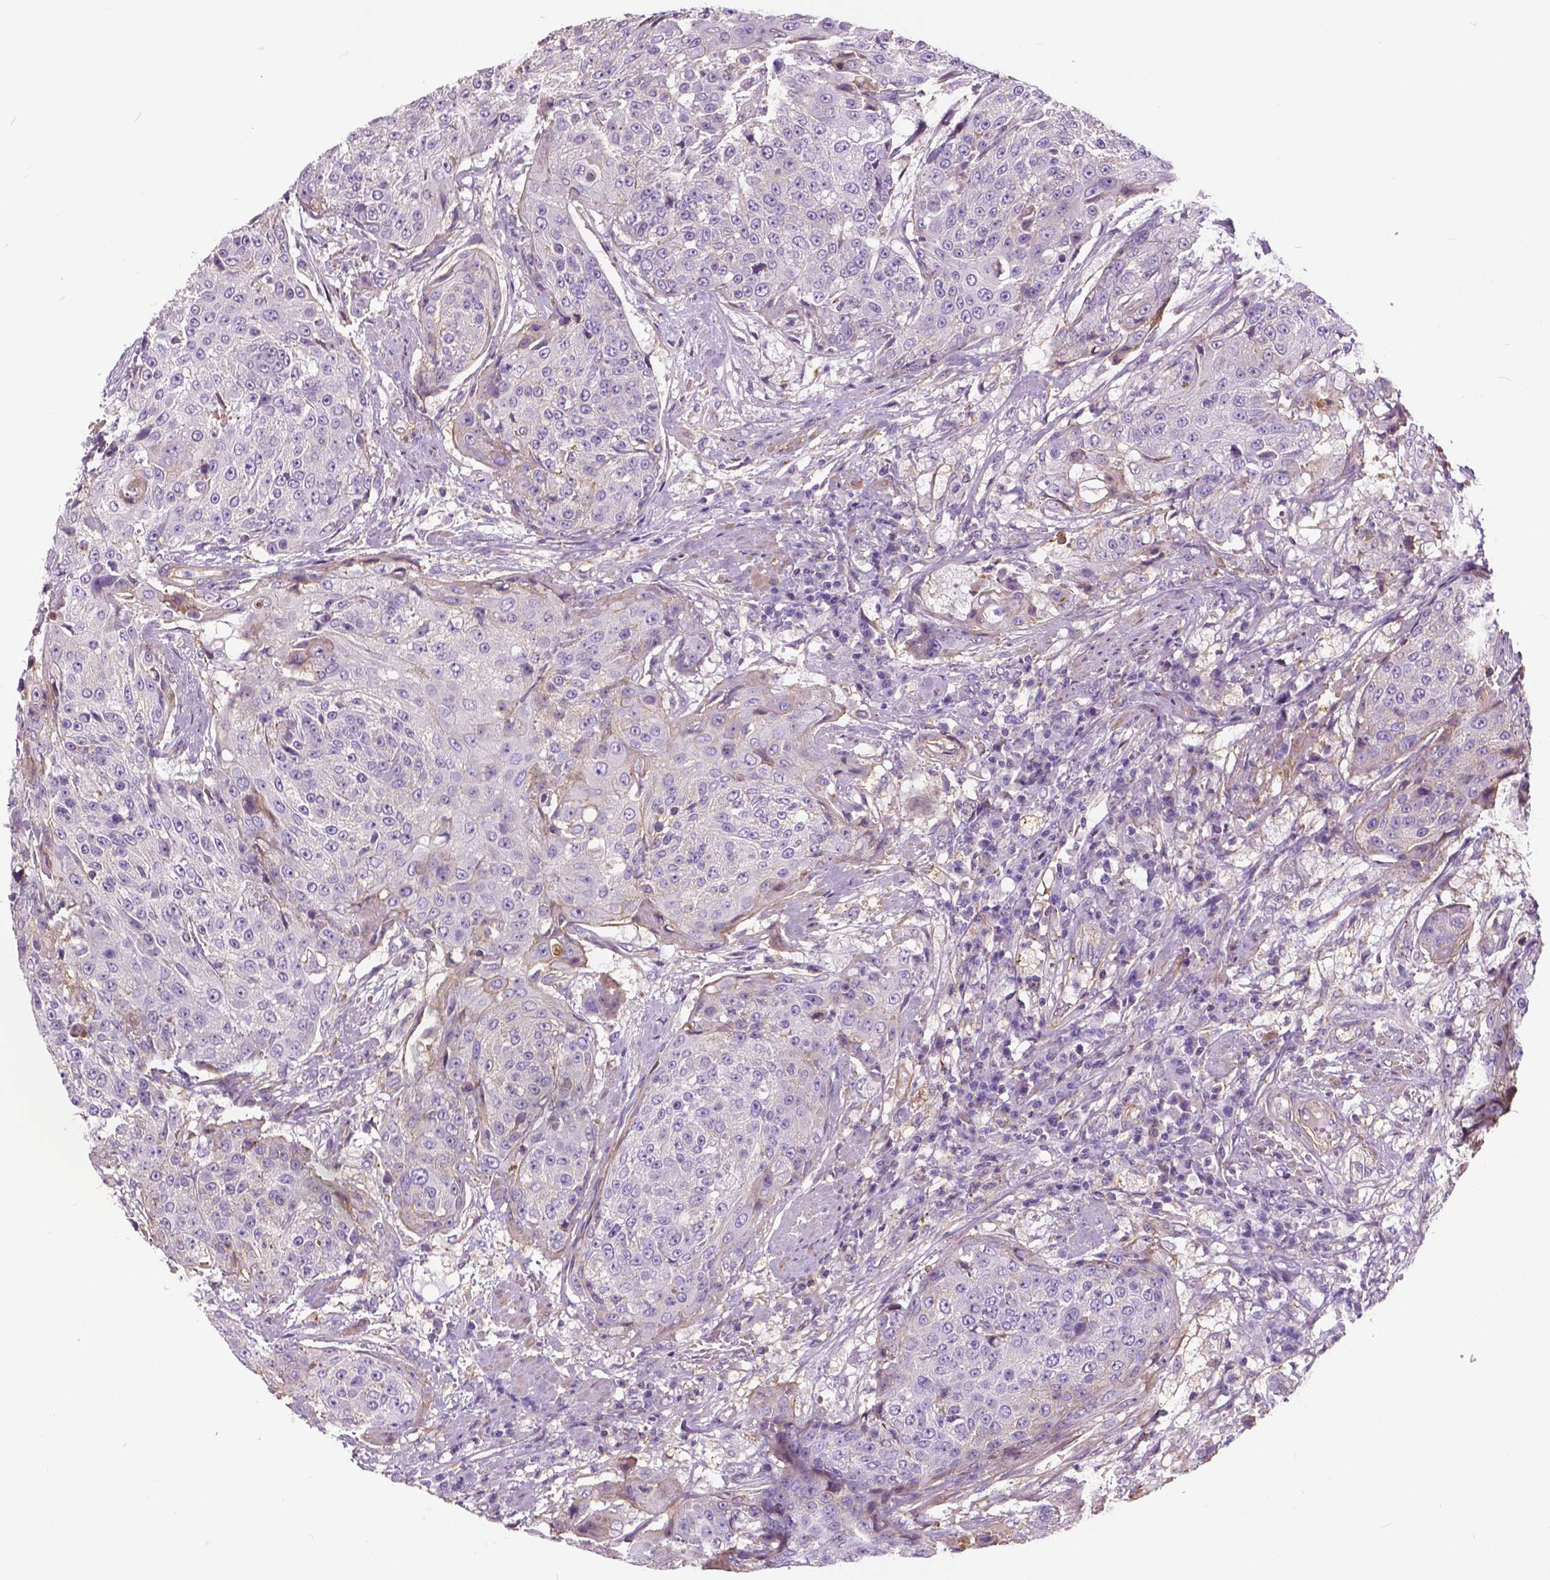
{"staining": {"intensity": "negative", "quantity": "none", "location": "none"}, "tissue": "urothelial cancer", "cell_type": "Tumor cells", "image_type": "cancer", "snomed": [{"axis": "morphology", "description": "Urothelial carcinoma, High grade"}, {"axis": "topography", "description": "Urinary bladder"}], "caption": "Tumor cells are negative for brown protein staining in high-grade urothelial carcinoma.", "gene": "ANXA13", "patient": {"sex": "female", "age": 63}}